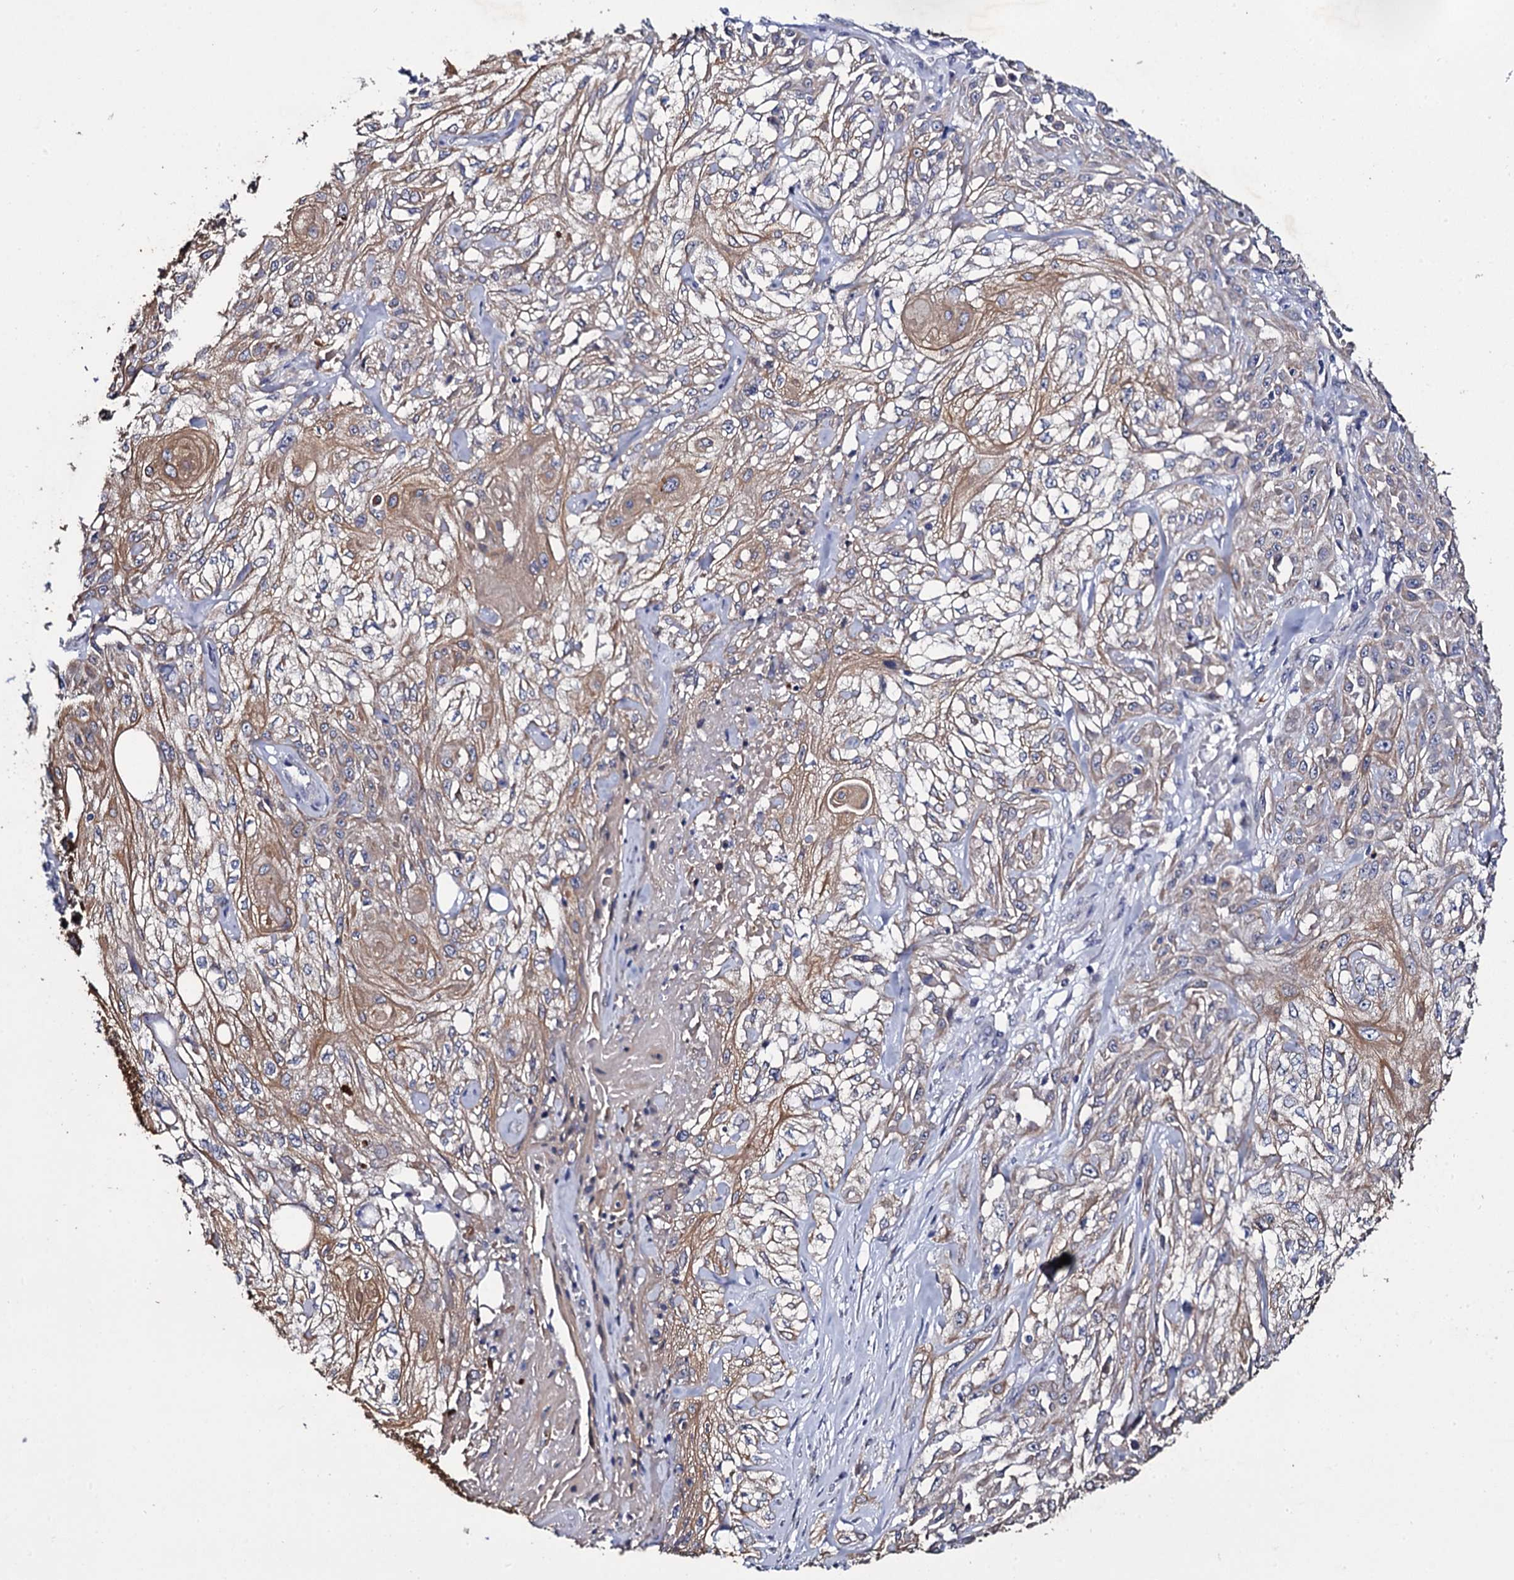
{"staining": {"intensity": "weak", "quantity": "25%-75%", "location": "cytoplasmic/membranous"}, "tissue": "skin cancer", "cell_type": "Tumor cells", "image_type": "cancer", "snomed": [{"axis": "morphology", "description": "Squamous cell carcinoma, NOS"}, {"axis": "morphology", "description": "Squamous cell carcinoma, metastatic, NOS"}, {"axis": "topography", "description": "Skin"}, {"axis": "topography", "description": "Lymph node"}], "caption": "Protein analysis of skin cancer tissue displays weak cytoplasmic/membranous staining in about 25%-75% of tumor cells.", "gene": "CRYL1", "patient": {"sex": "male", "age": 75}}